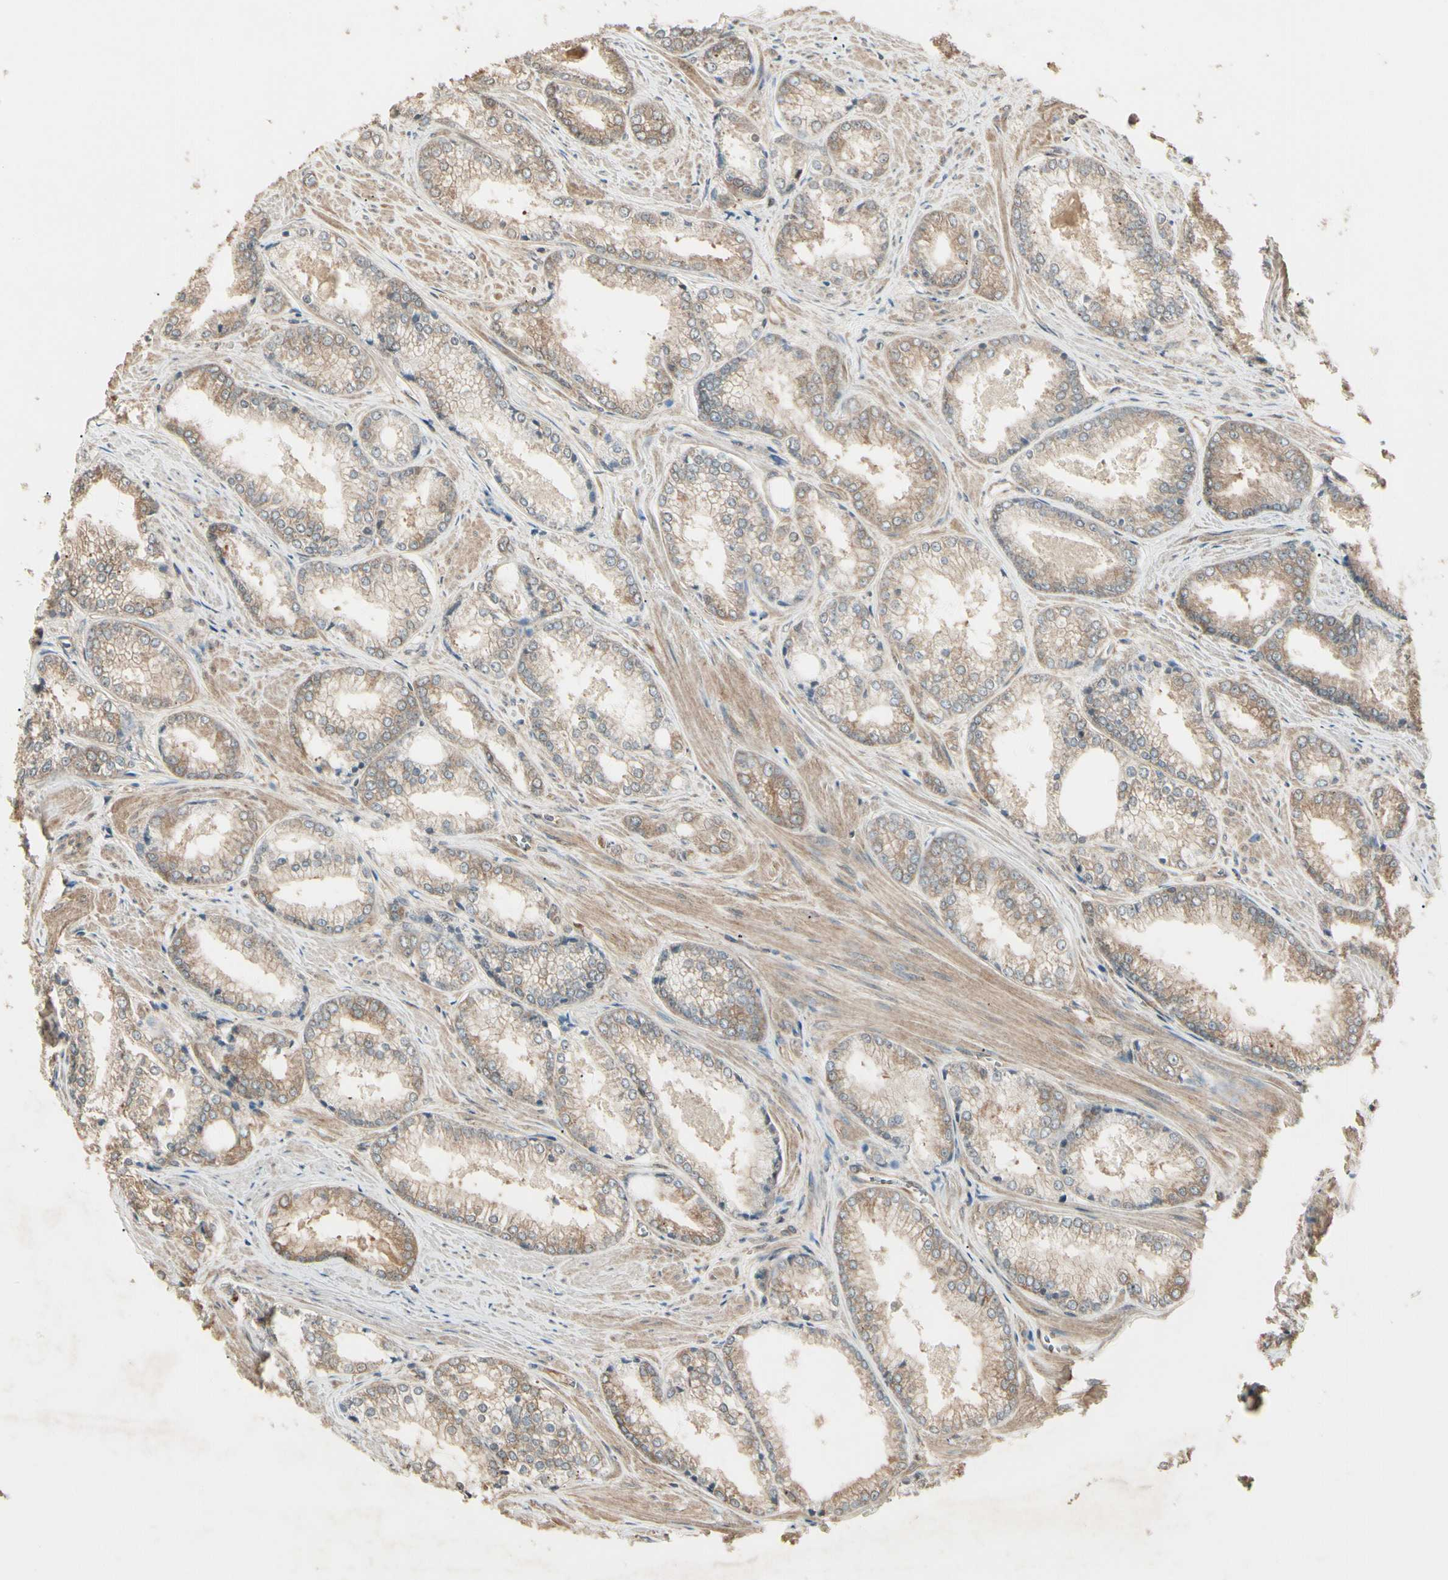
{"staining": {"intensity": "moderate", "quantity": ">75%", "location": "cytoplasmic/membranous"}, "tissue": "prostate cancer", "cell_type": "Tumor cells", "image_type": "cancer", "snomed": [{"axis": "morphology", "description": "Adenocarcinoma, Low grade"}, {"axis": "topography", "description": "Prostate"}], "caption": "Human prostate cancer (adenocarcinoma (low-grade)) stained with a brown dye shows moderate cytoplasmic/membranous positive staining in about >75% of tumor cells.", "gene": "CCT7", "patient": {"sex": "male", "age": 64}}